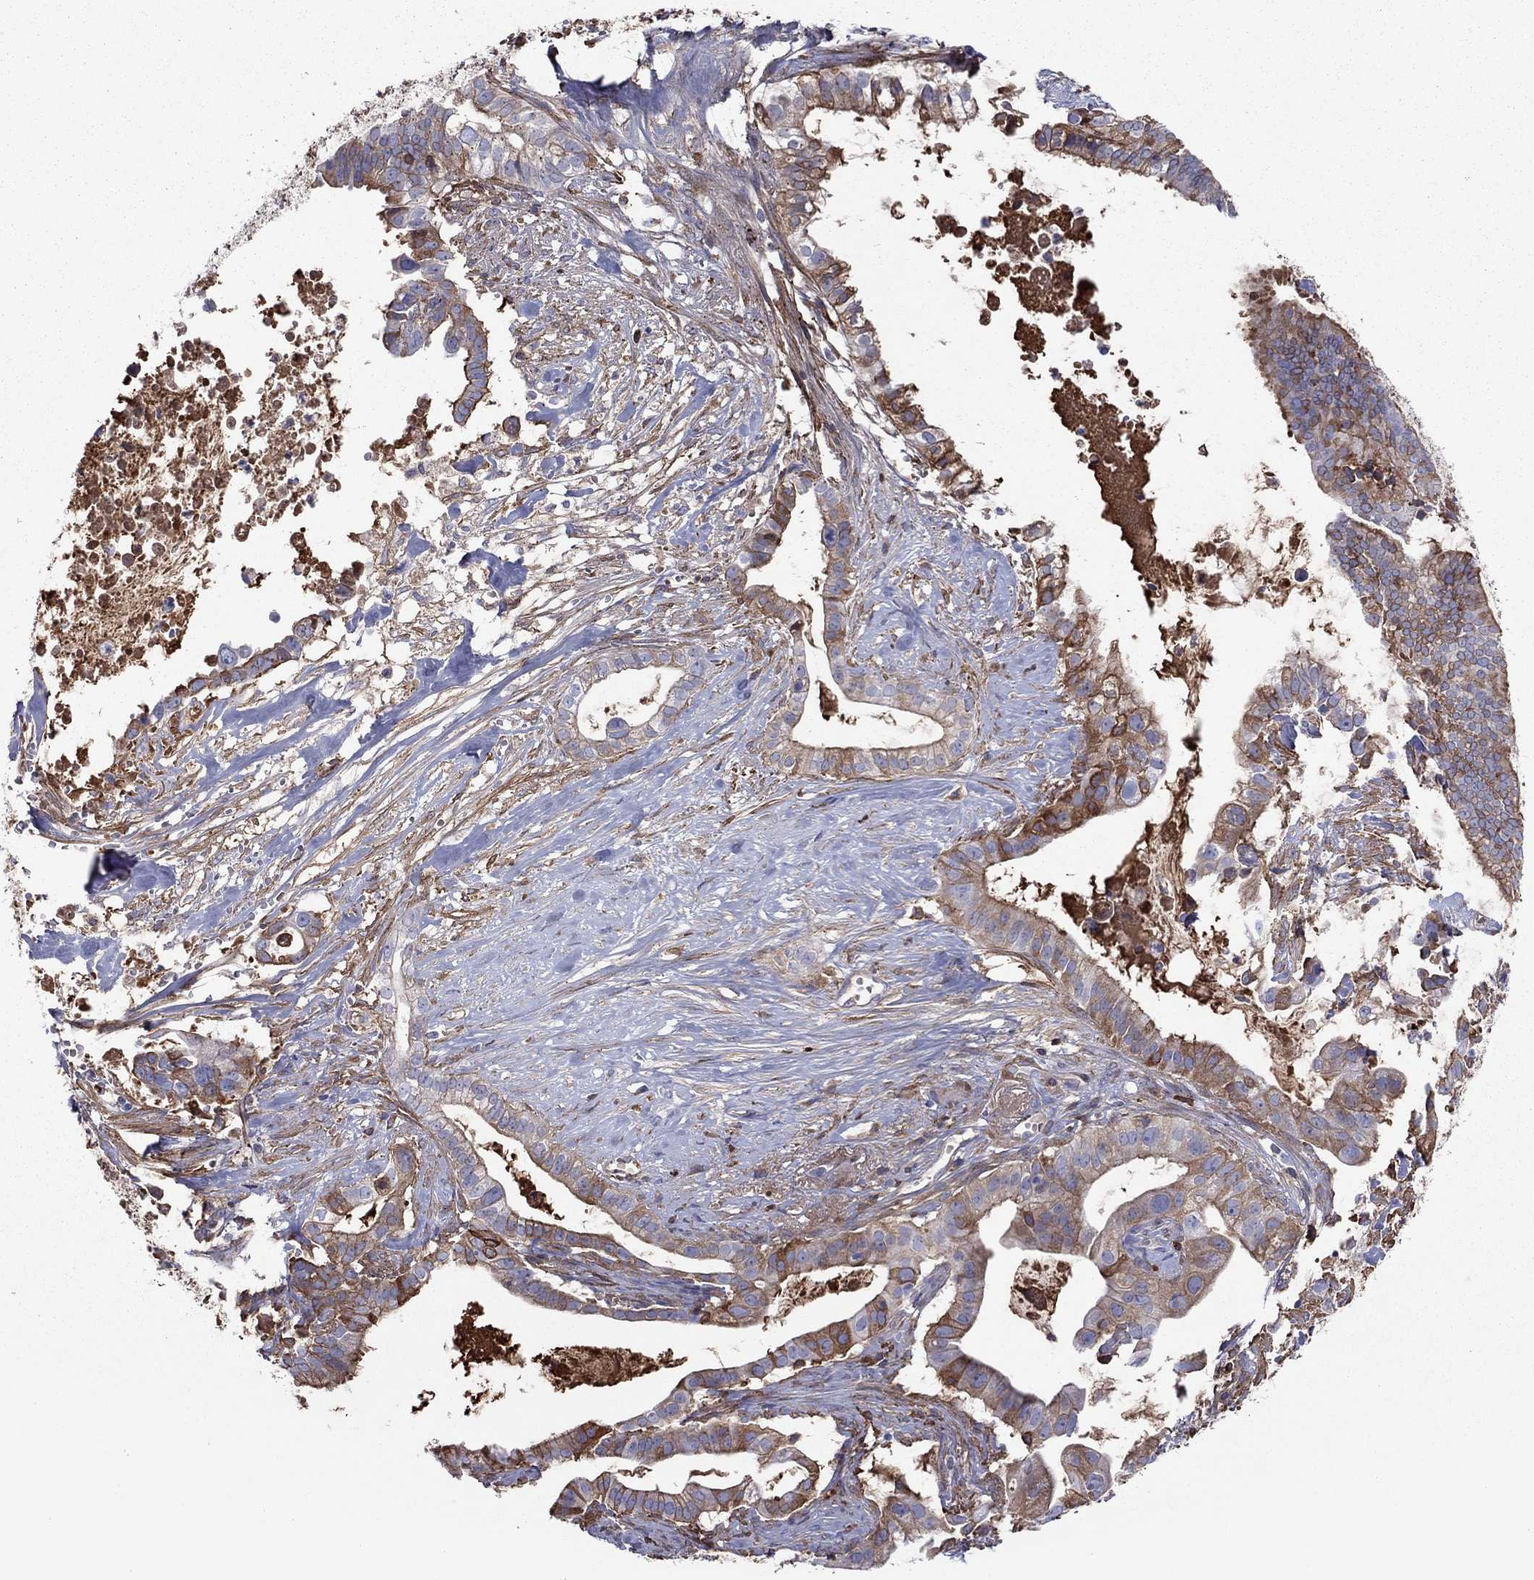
{"staining": {"intensity": "moderate", "quantity": "25%-75%", "location": "cytoplasmic/membranous,nuclear"}, "tissue": "pancreatic cancer", "cell_type": "Tumor cells", "image_type": "cancer", "snomed": [{"axis": "morphology", "description": "Adenocarcinoma, NOS"}, {"axis": "topography", "description": "Pancreas"}], "caption": "DAB immunohistochemical staining of human pancreatic cancer reveals moderate cytoplasmic/membranous and nuclear protein staining in approximately 25%-75% of tumor cells. (DAB = brown stain, brightfield microscopy at high magnification).", "gene": "HPX", "patient": {"sex": "male", "age": 61}}